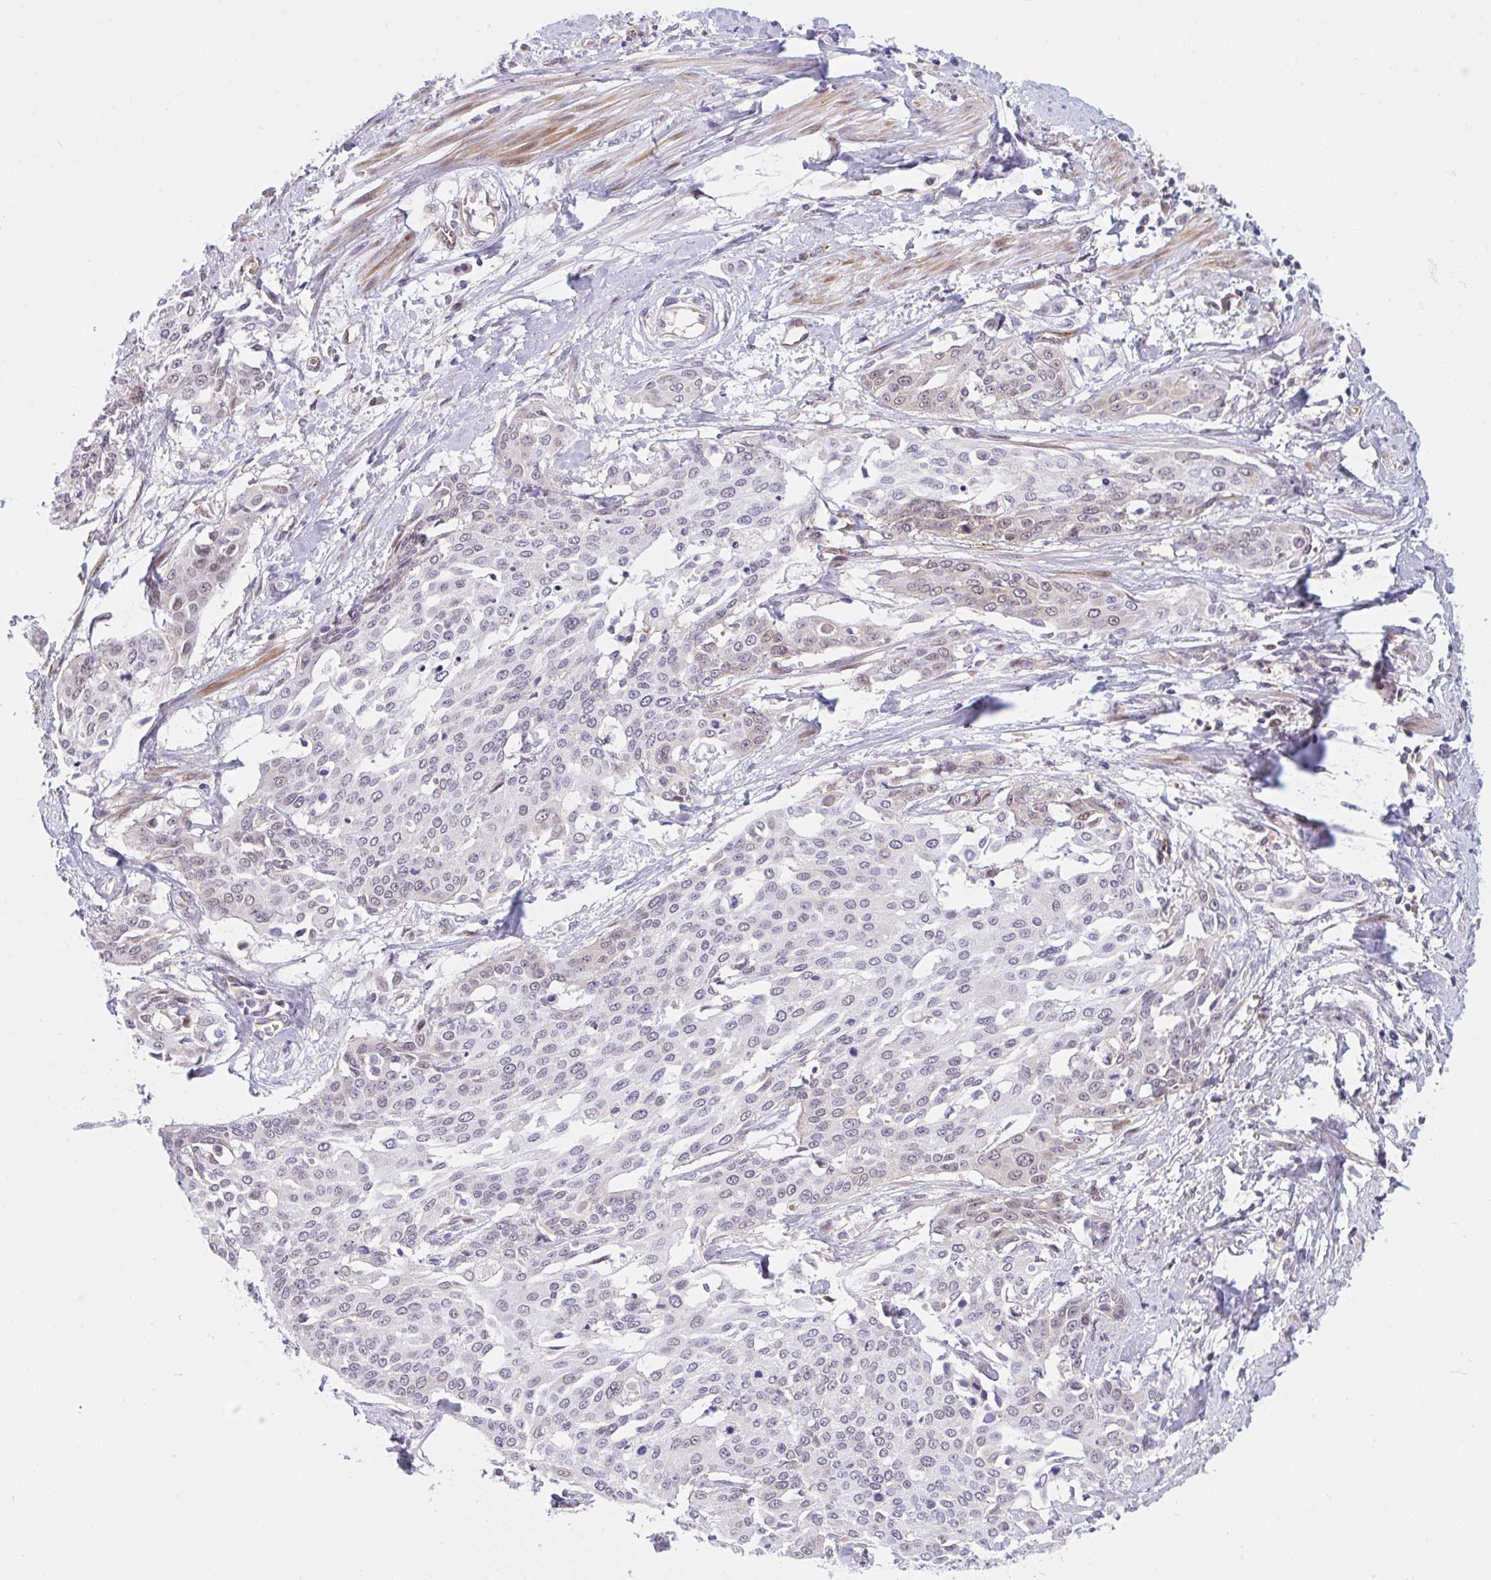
{"staining": {"intensity": "weak", "quantity": "<25%", "location": "cytoplasmic/membranous"}, "tissue": "cervical cancer", "cell_type": "Tumor cells", "image_type": "cancer", "snomed": [{"axis": "morphology", "description": "Squamous cell carcinoma, NOS"}, {"axis": "topography", "description": "Cervix"}], "caption": "Immunohistochemistry histopathology image of neoplastic tissue: cervical cancer stained with DAB displays no significant protein staining in tumor cells.", "gene": "DSCAML1", "patient": {"sex": "female", "age": 44}}